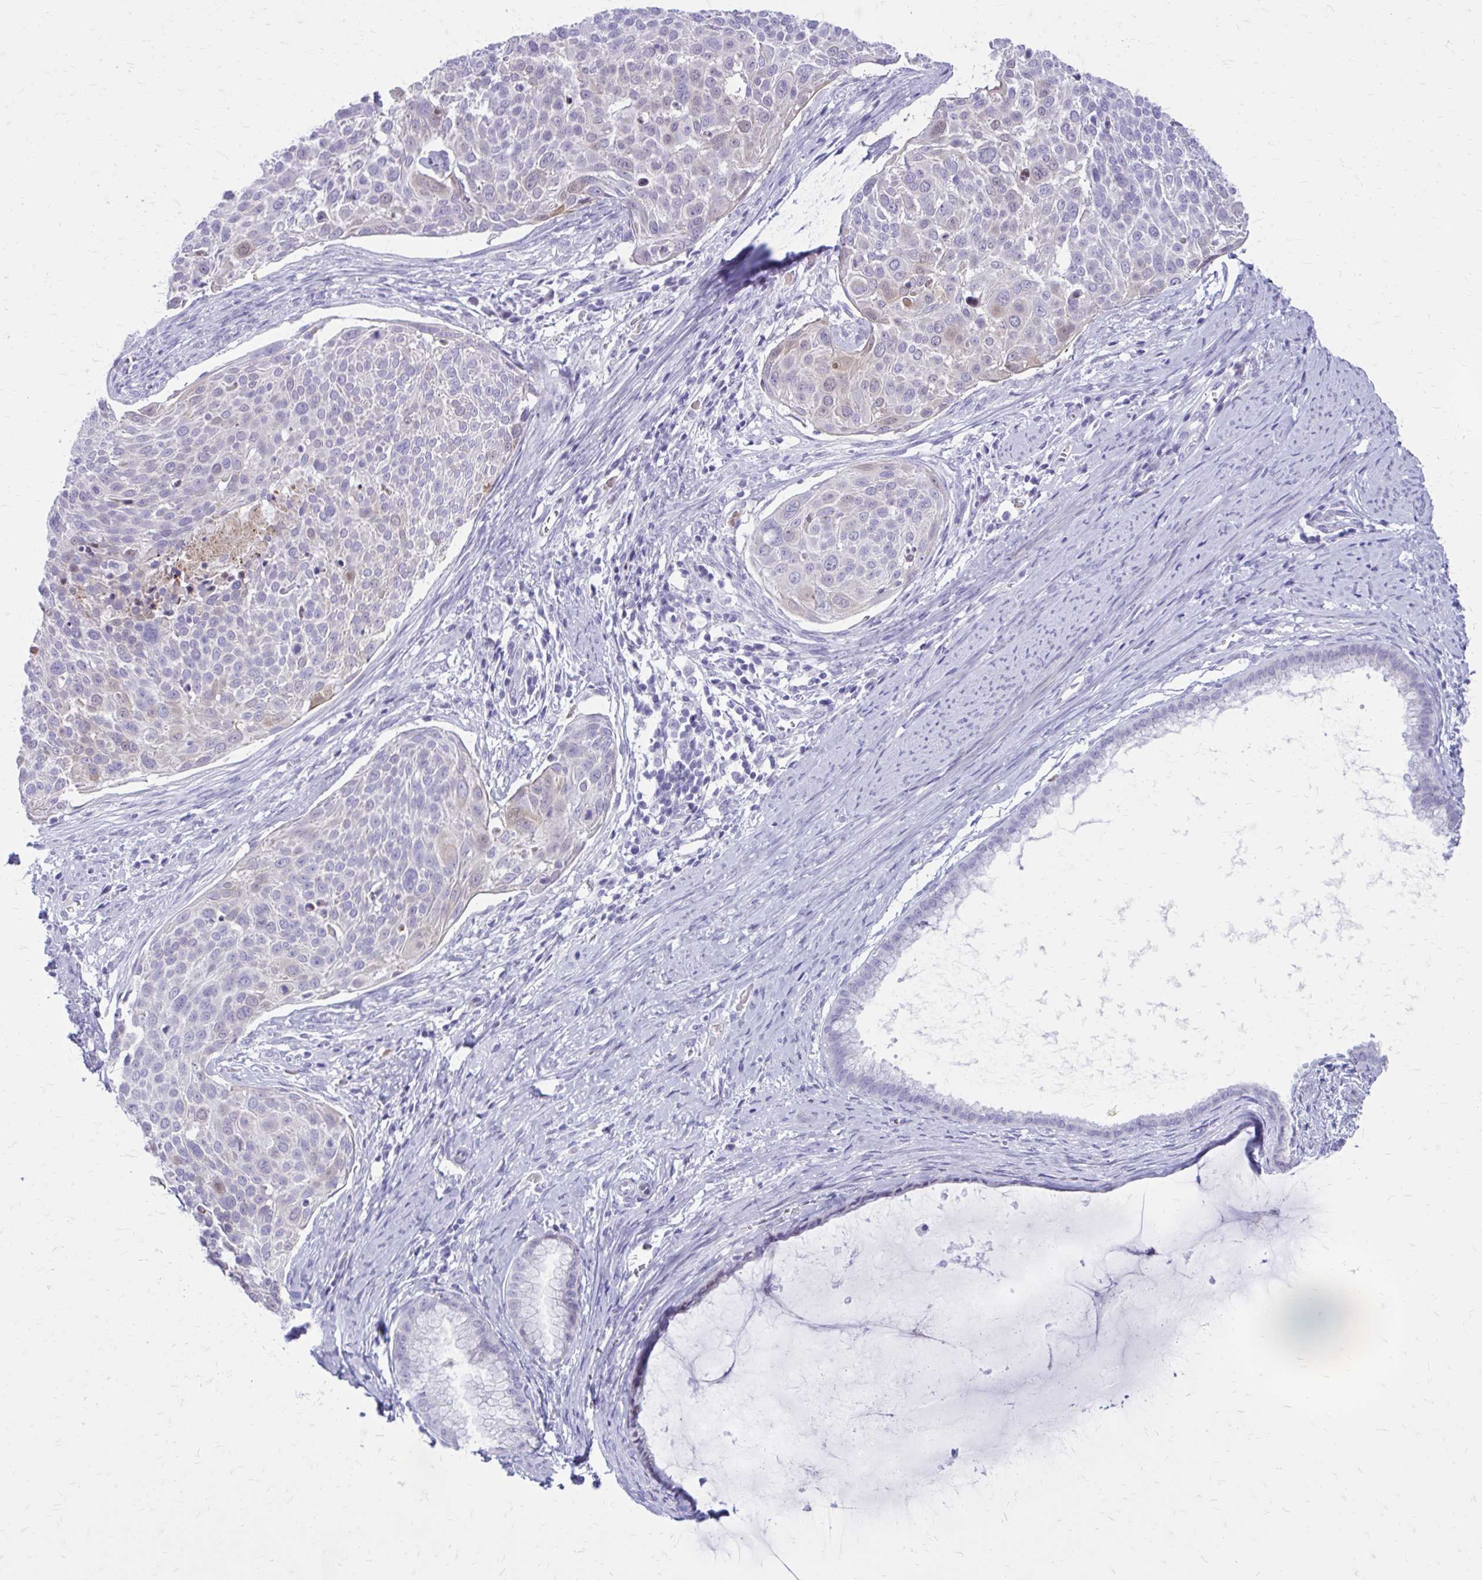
{"staining": {"intensity": "weak", "quantity": "<25%", "location": "cytoplasmic/membranous"}, "tissue": "cervical cancer", "cell_type": "Tumor cells", "image_type": "cancer", "snomed": [{"axis": "morphology", "description": "Squamous cell carcinoma, NOS"}, {"axis": "topography", "description": "Cervix"}], "caption": "Tumor cells are negative for protein expression in human cervical squamous cell carcinoma. (Stains: DAB immunohistochemistry with hematoxylin counter stain, Microscopy: brightfield microscopy at high magnification).", "gene": "LCN15", "patient": {"sex": "female", "age": 39}}